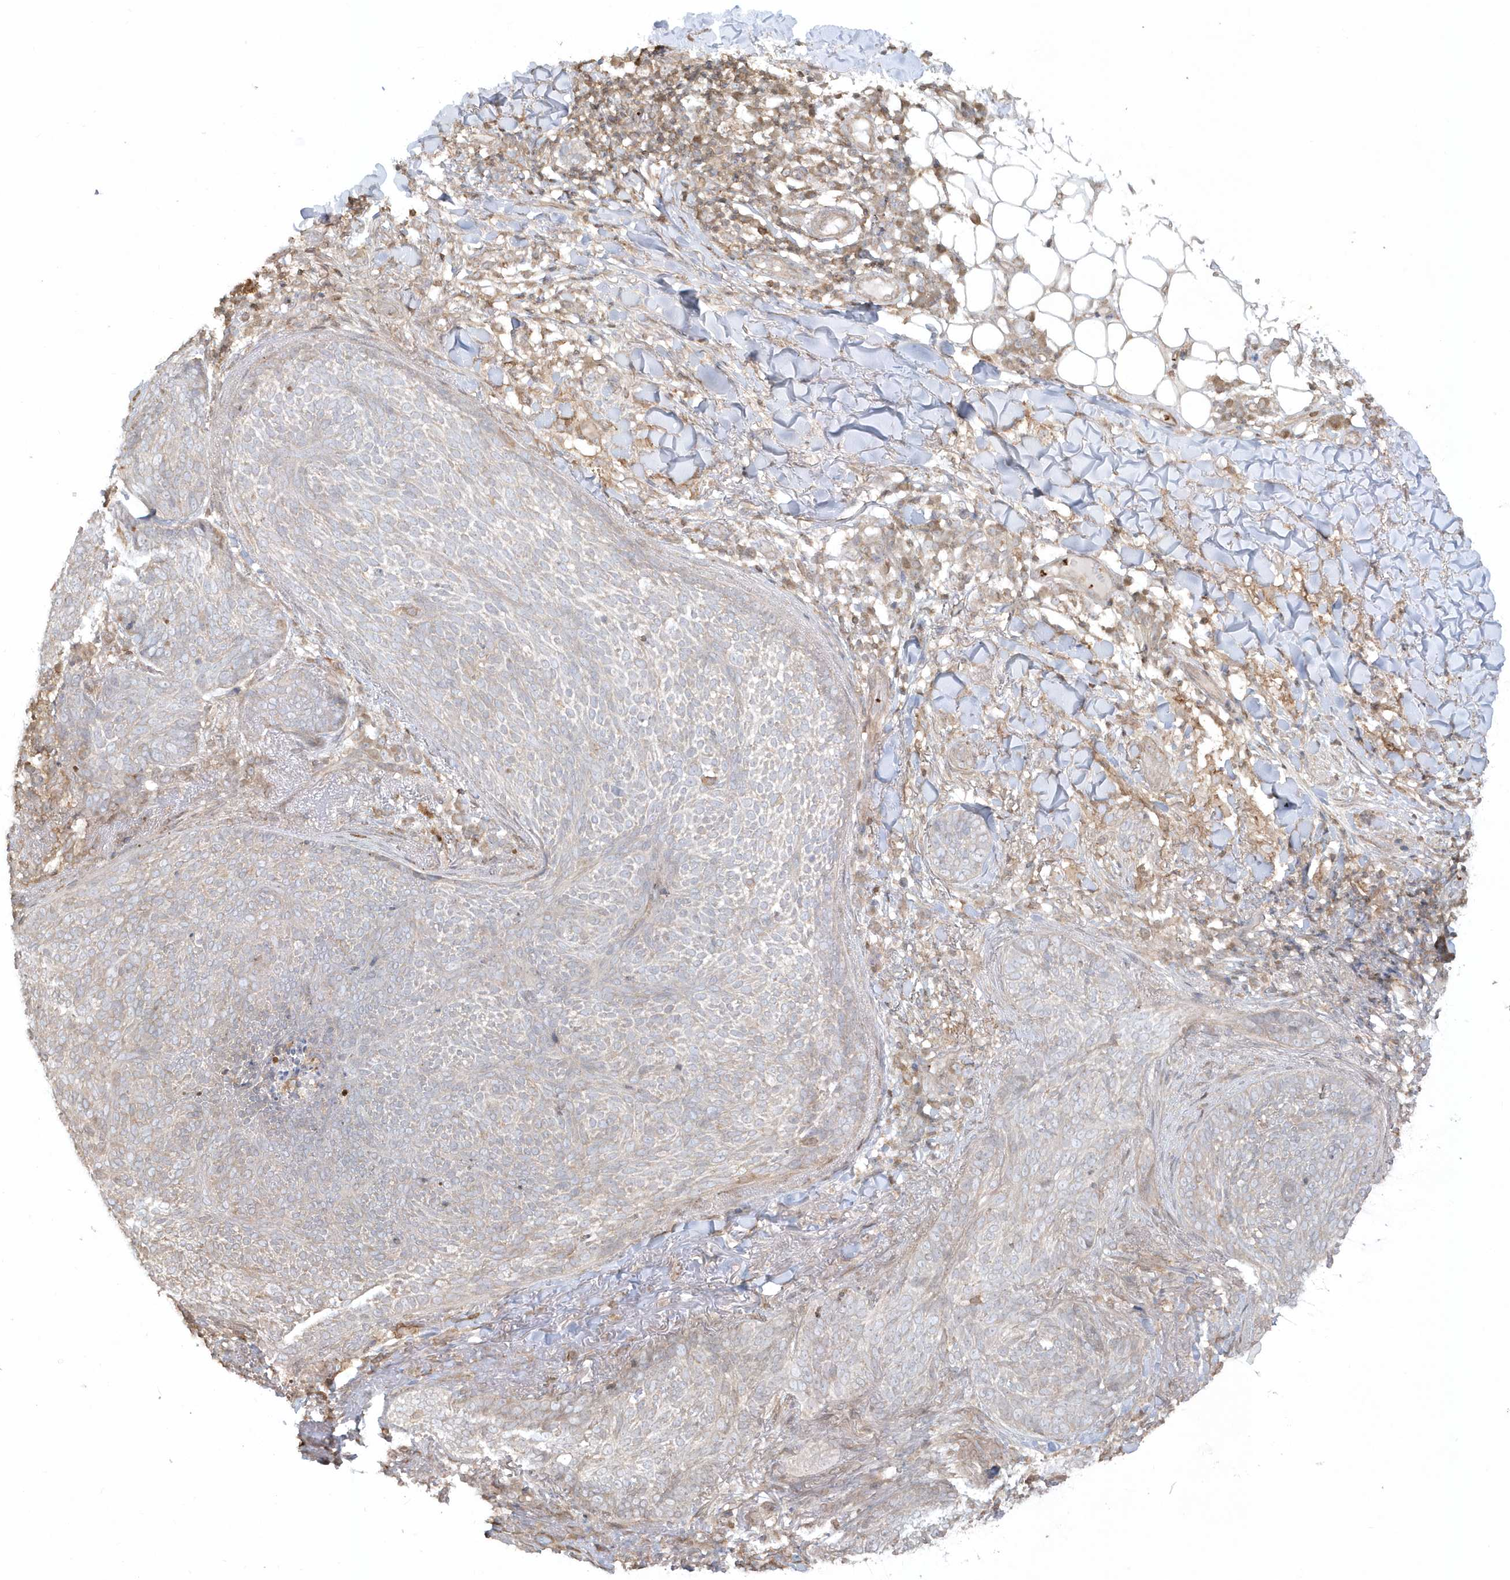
{"staining": {"intensity": "negative", "quantity": "none", "location": "none"}, "tissue": "skin cancer", "cell_type": "Tumor cells", "image_type": "cancer", "snomed": [{"axis": "morphology", "description": "Basal cell carcinoma"}, {"axis": "topography", "description": "Skin"}], "caption": "Skin basal cell carcinoma stained for a protein using immunohistochemistry exhibits no expression tumor cells.", "gene": "BSN", "patient": {"sex": "male", "age": 85}}